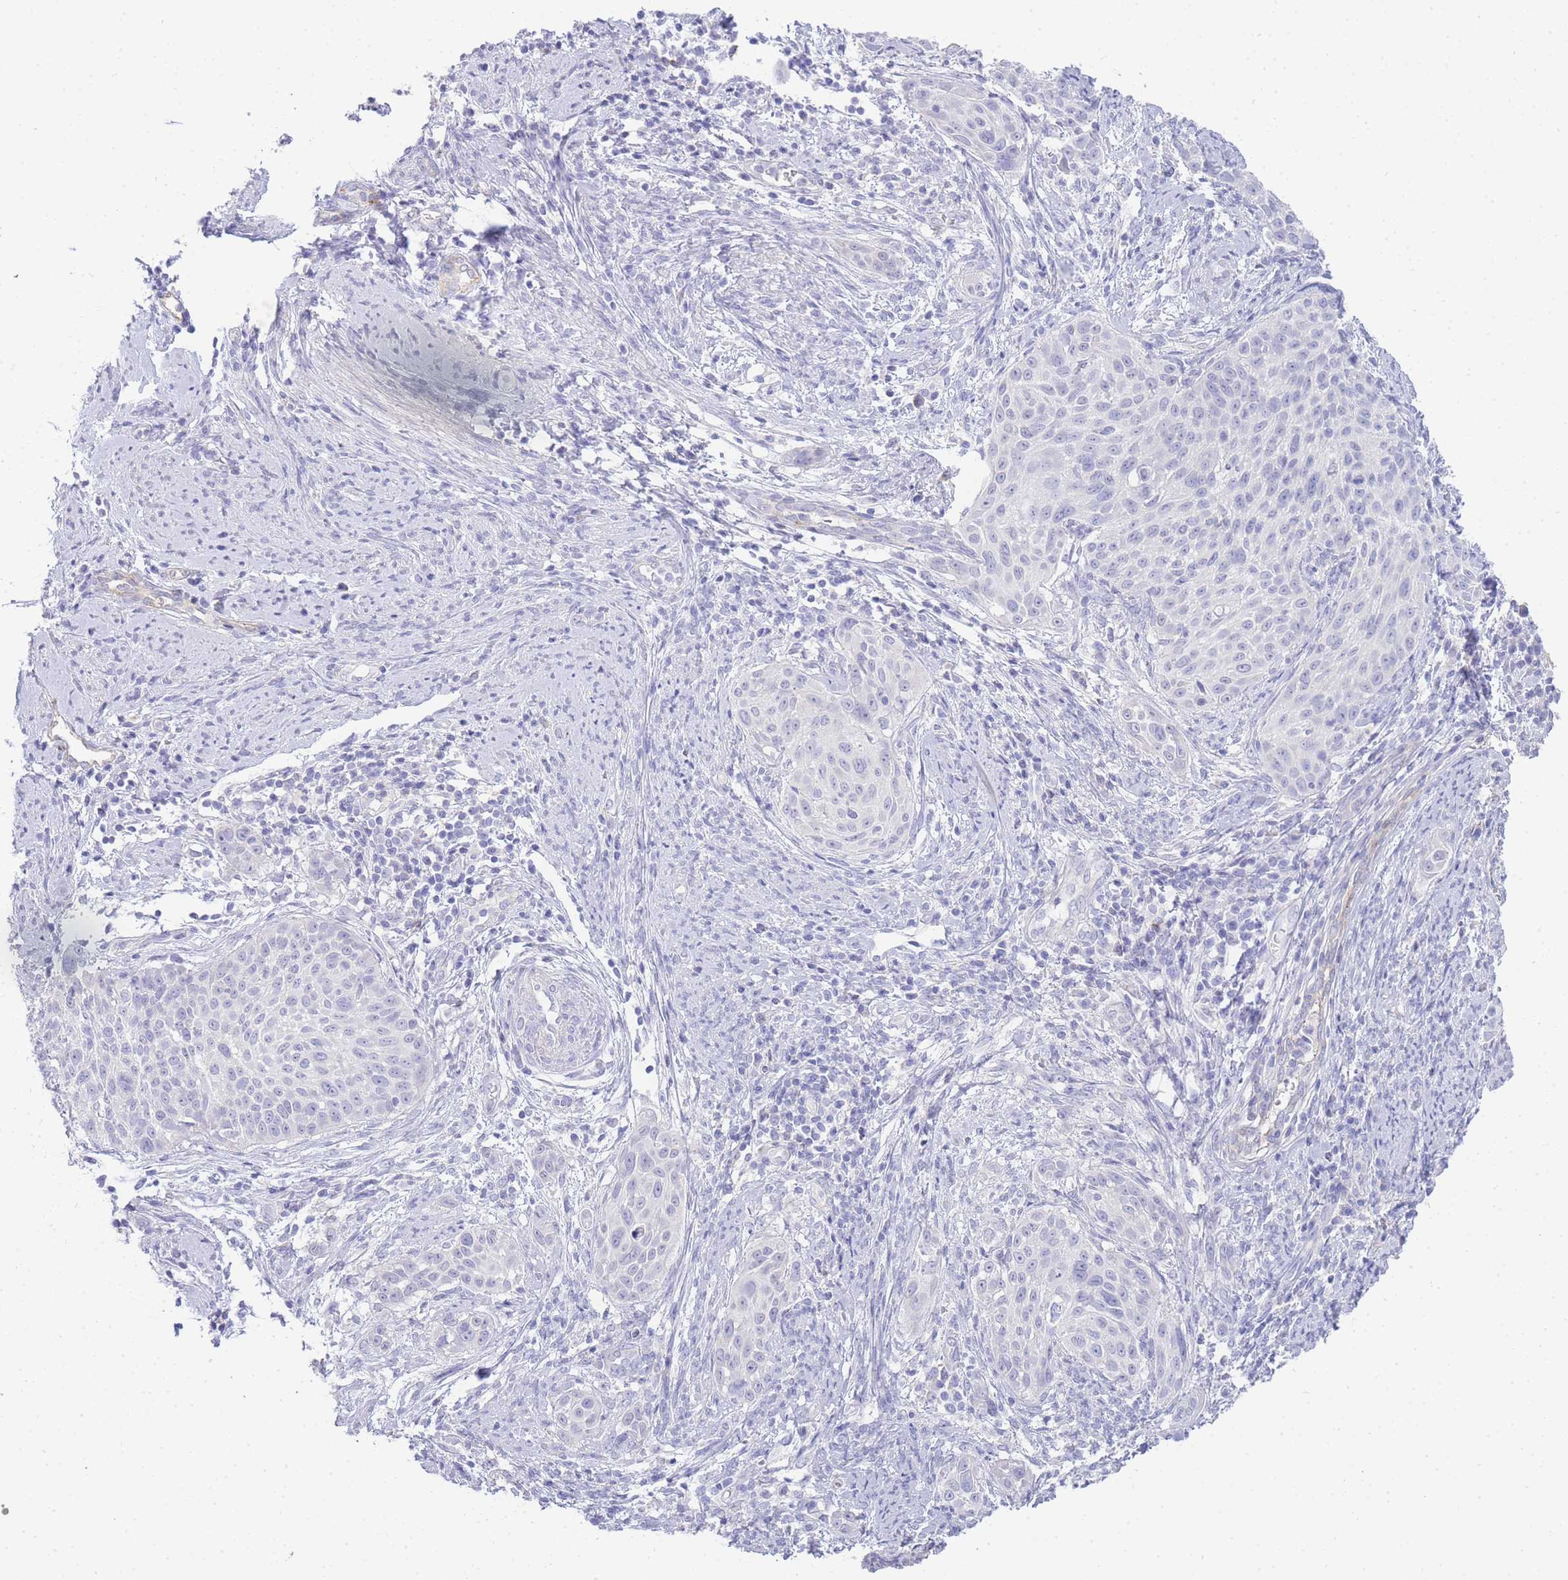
{"staining": {"intensity": "negative", "quantity": "none", "location": "none"}, "tissue": "cervical cancer", "cell_type": "Tumor cells", "image_type": "cancer", "snomed": [{"axis": "morphology", "description": "Squamous cell carcinoma, NOS"}, {"axis": "topography", "description": "Cervix"}], "caption": "This micrograph is of cervical cancer stained with immunohistochemistry (IHC) to label a protein in brown with the nuclei are counter-stained blue. There is no staining in tumor cells.", "gene": "DPP4", "patient": {"sex": "female", "age": 70}}